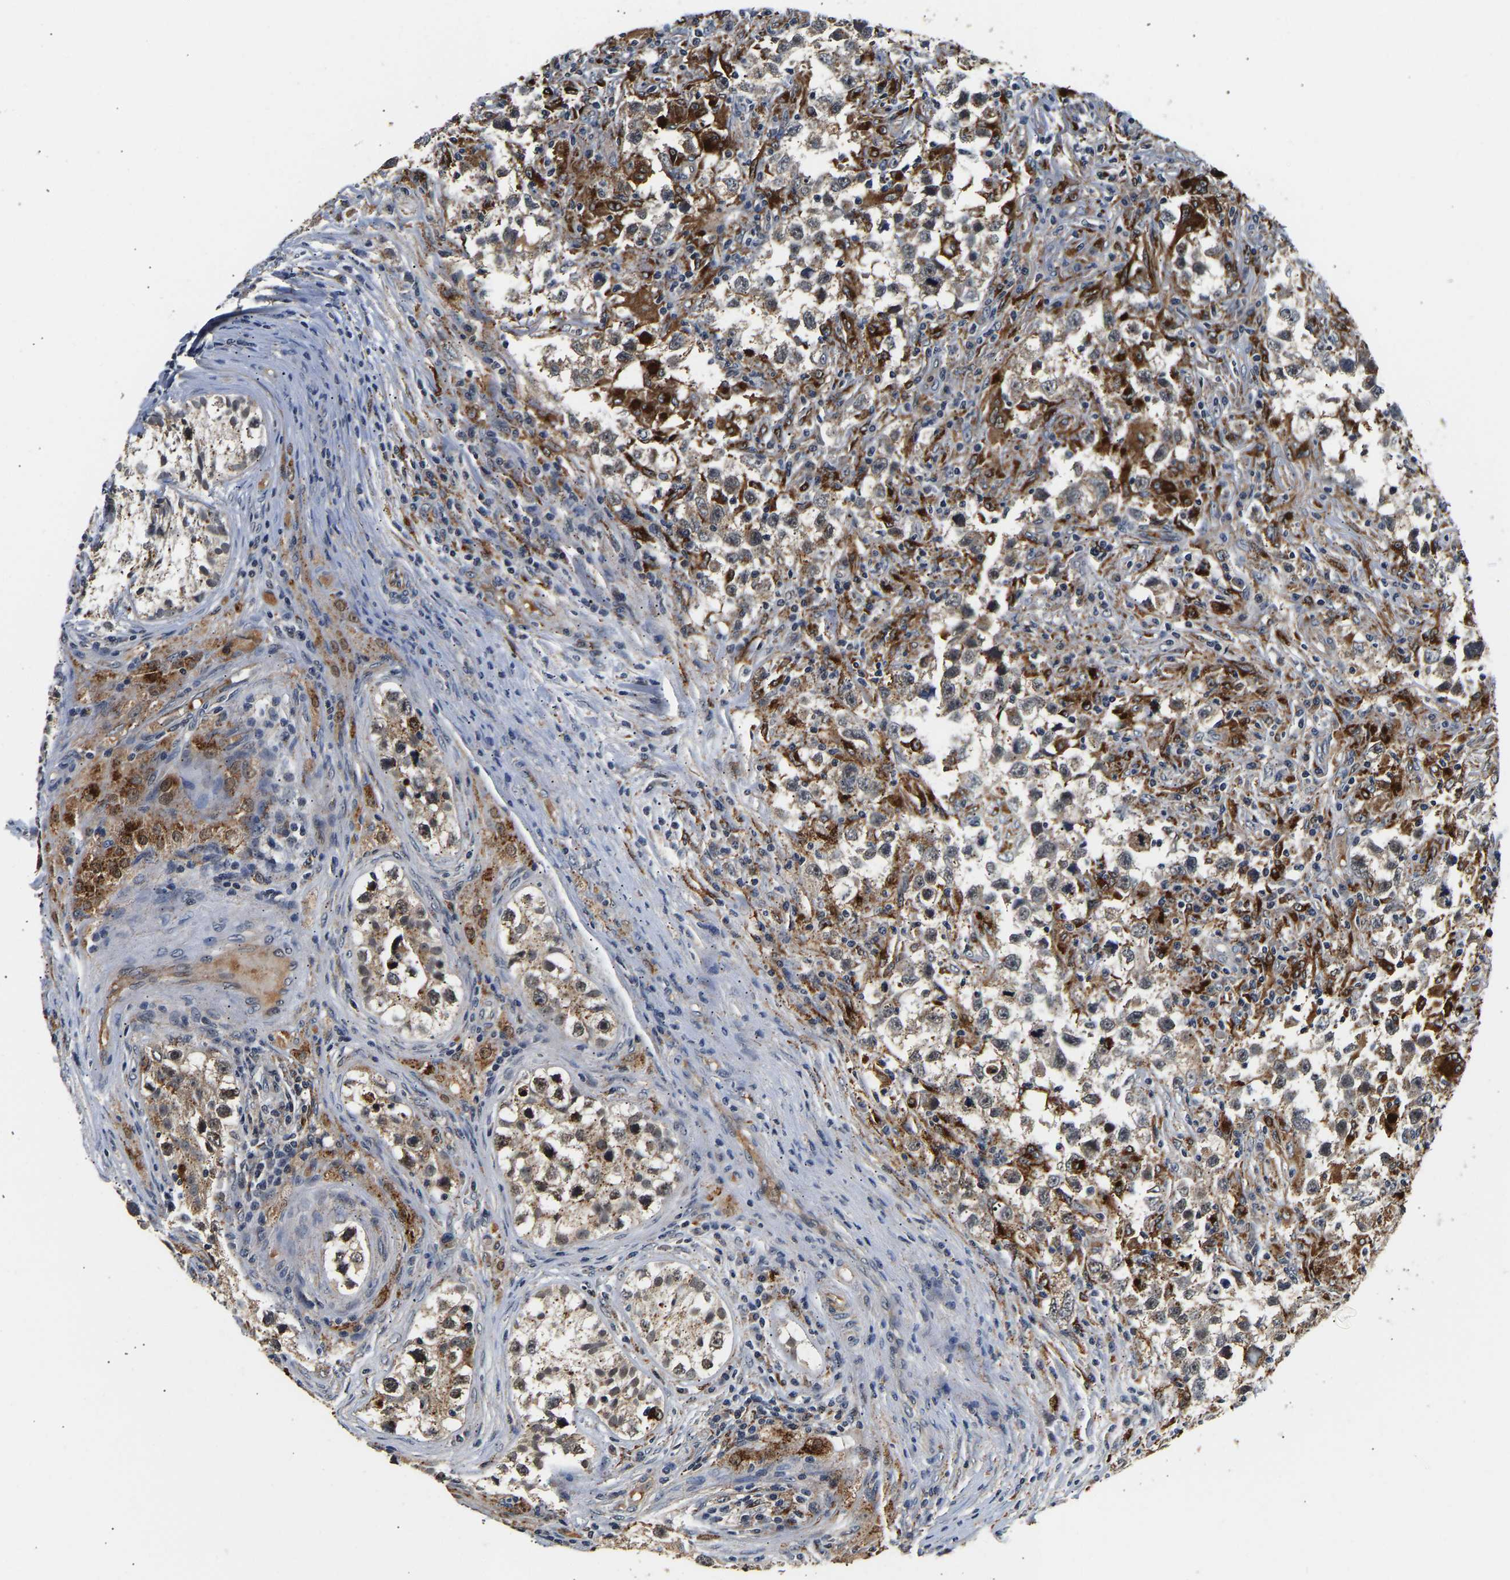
{"staining": {"intensity": "weak", "quantity": "25%-75%", "location": "cytoplasmic/membranous"}, "tissue": "testis cancer", "cell_type": "Tumor cells", "image_type": "cancer", "snomed": [{"axis": "morphology", "description": "Carcinoma, Embryonal, NOS"}, {"axis": "topography", "description": "Testis"}], "caption": "Testis embryonal carcinoma stained with a protein marker displays weak staining in tumor cells.", "gene": "SMU1", "patient": {"sex": "male", "age": 21}}